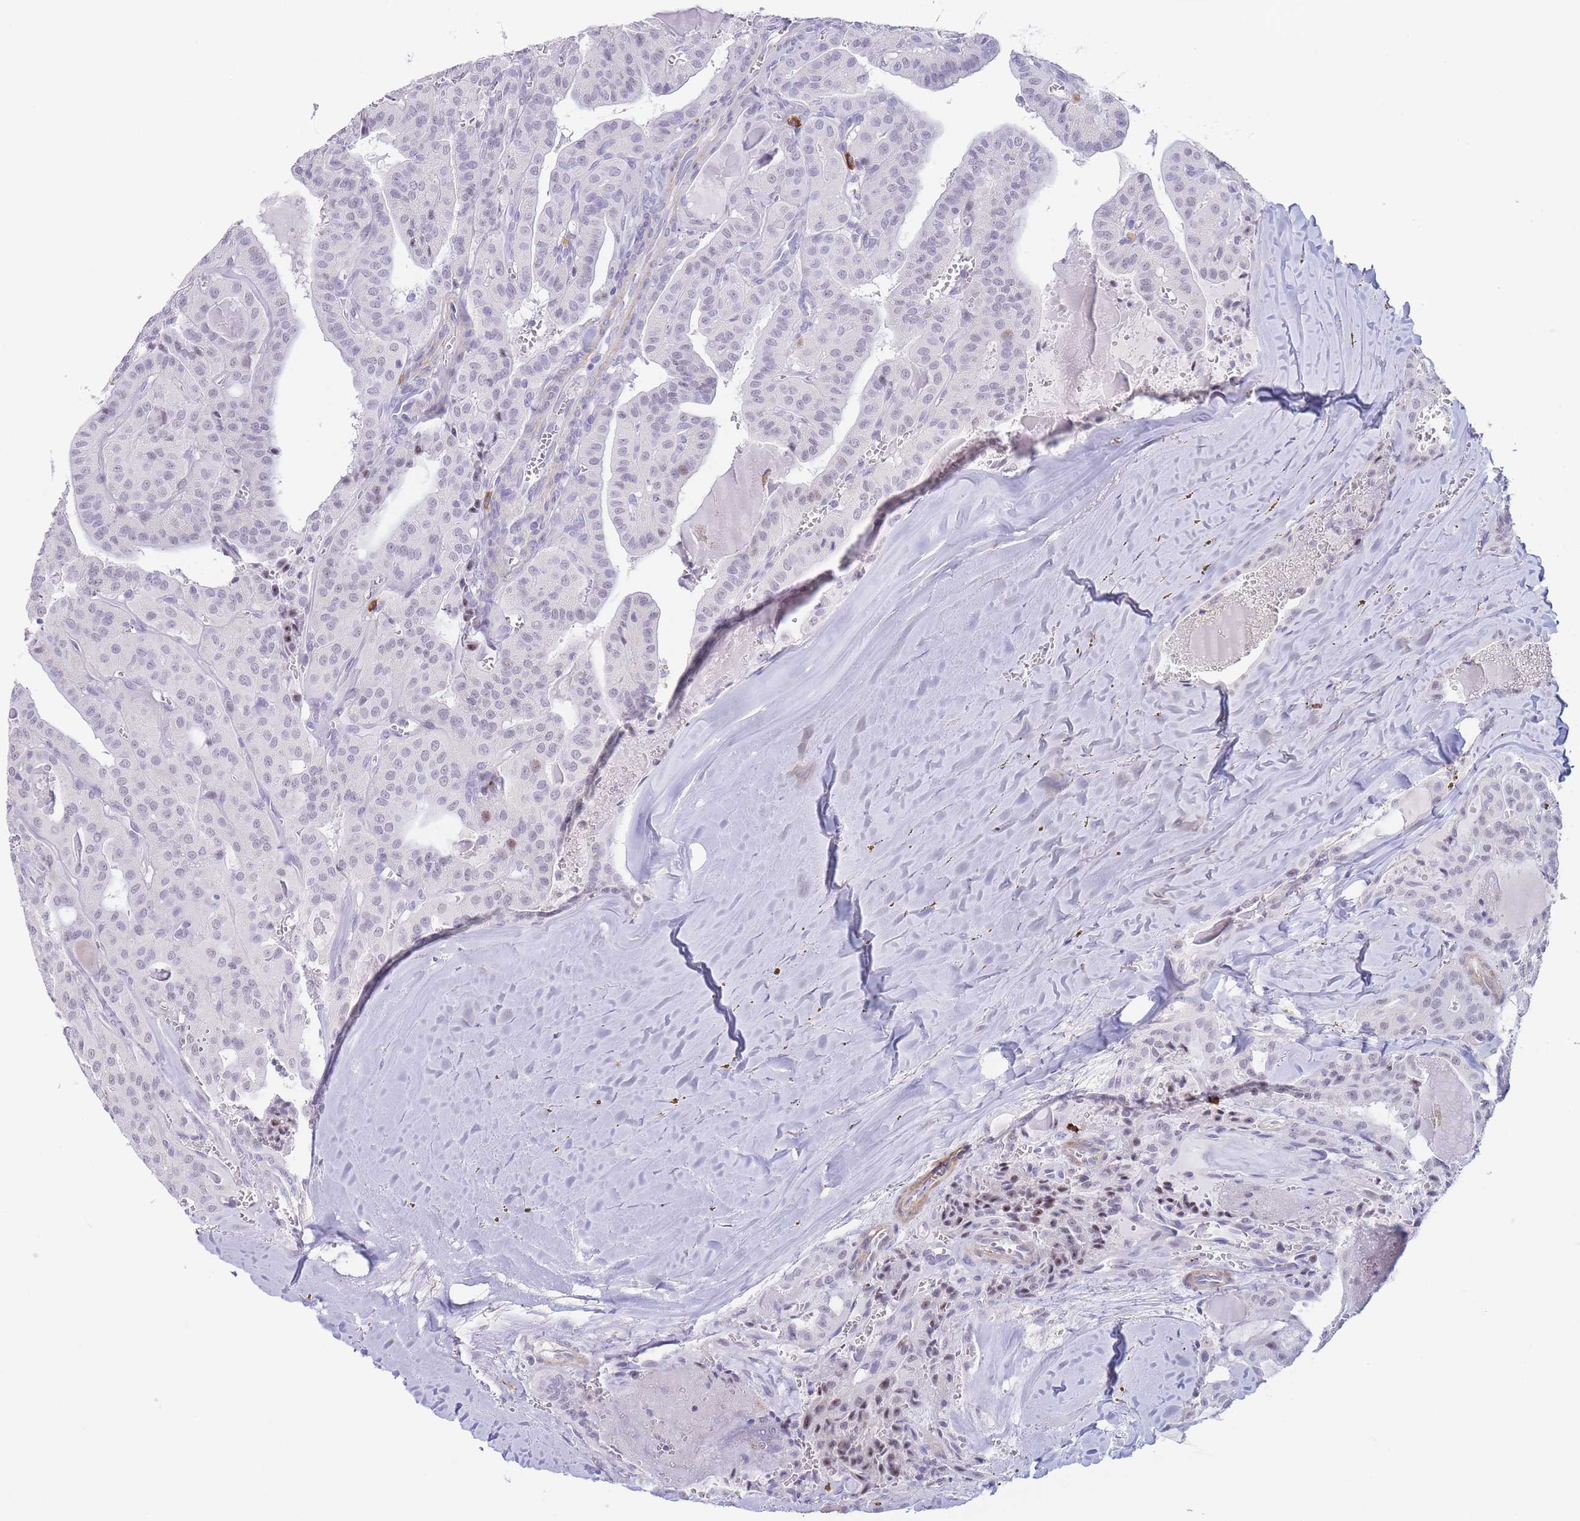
{"staining": {"intensity": "weak", "quantity": "<25%", "location": "nuclear"}, "tissue": "thyroid cancer", "cell_type": "Tumor cells", "image_type": "cancer", "snomed": [{"axis": "morphology", "description": "Papillary adenocarcinoma, NOS"}, {"axis": "topography", "description": "Thyroid gland"}], "caption": "This image is of thyroid cancer (papillary adenocarcinoma) stained with IHC to label a protein in brown with the nuclei are counter-stained blue. There is no expression in tumor cells. Nuclei are stained in blue.", "gene": "ASAP3", "patient": {"sex": "male", "age": 52}}